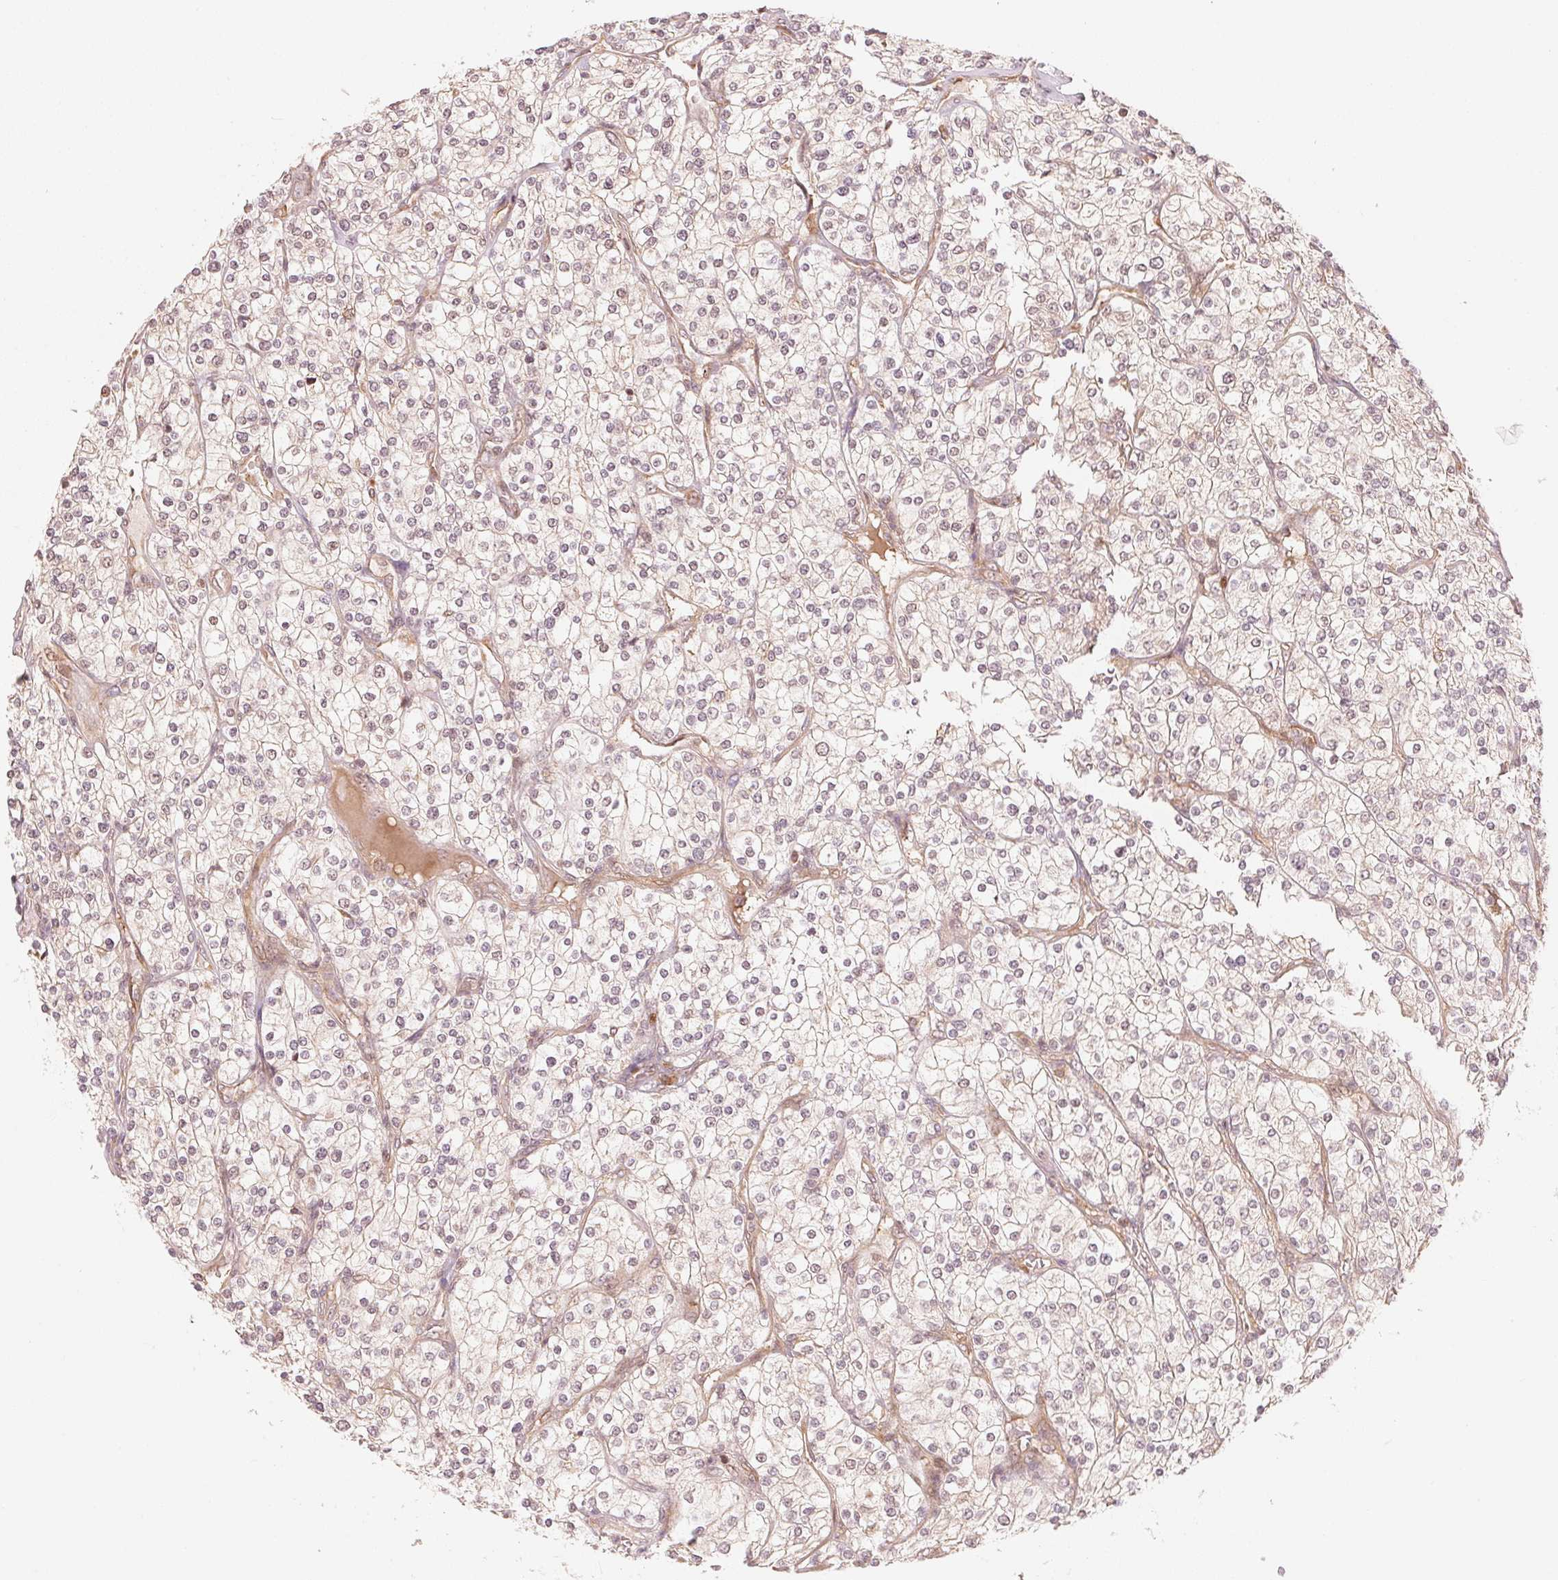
{"staining": {"intensity": "weak", "quantity": "<25%", "location": "cytoplasmic/membranous"}, "tissue": "renal cancer", "cell_type": "Tumor cells", "image_type": "cancer", "snomed": [{"axis": "morphology", "description": "Adenocarcinoma, NOS"}, {"axis": "topography", "description": "Kidney"}], "caption": "This is a micrograph of immunohistochemistry staining of renal cancer, which shows no expression in tumor cells. Brightfield microscopy of IHC stained with DAB (3,3'-diaminobenzidine) (brown) and hematoxylin (blue), captured at high magnification.", "gene": "PRKN", "patient": {"sex": "male", "age": 80}}